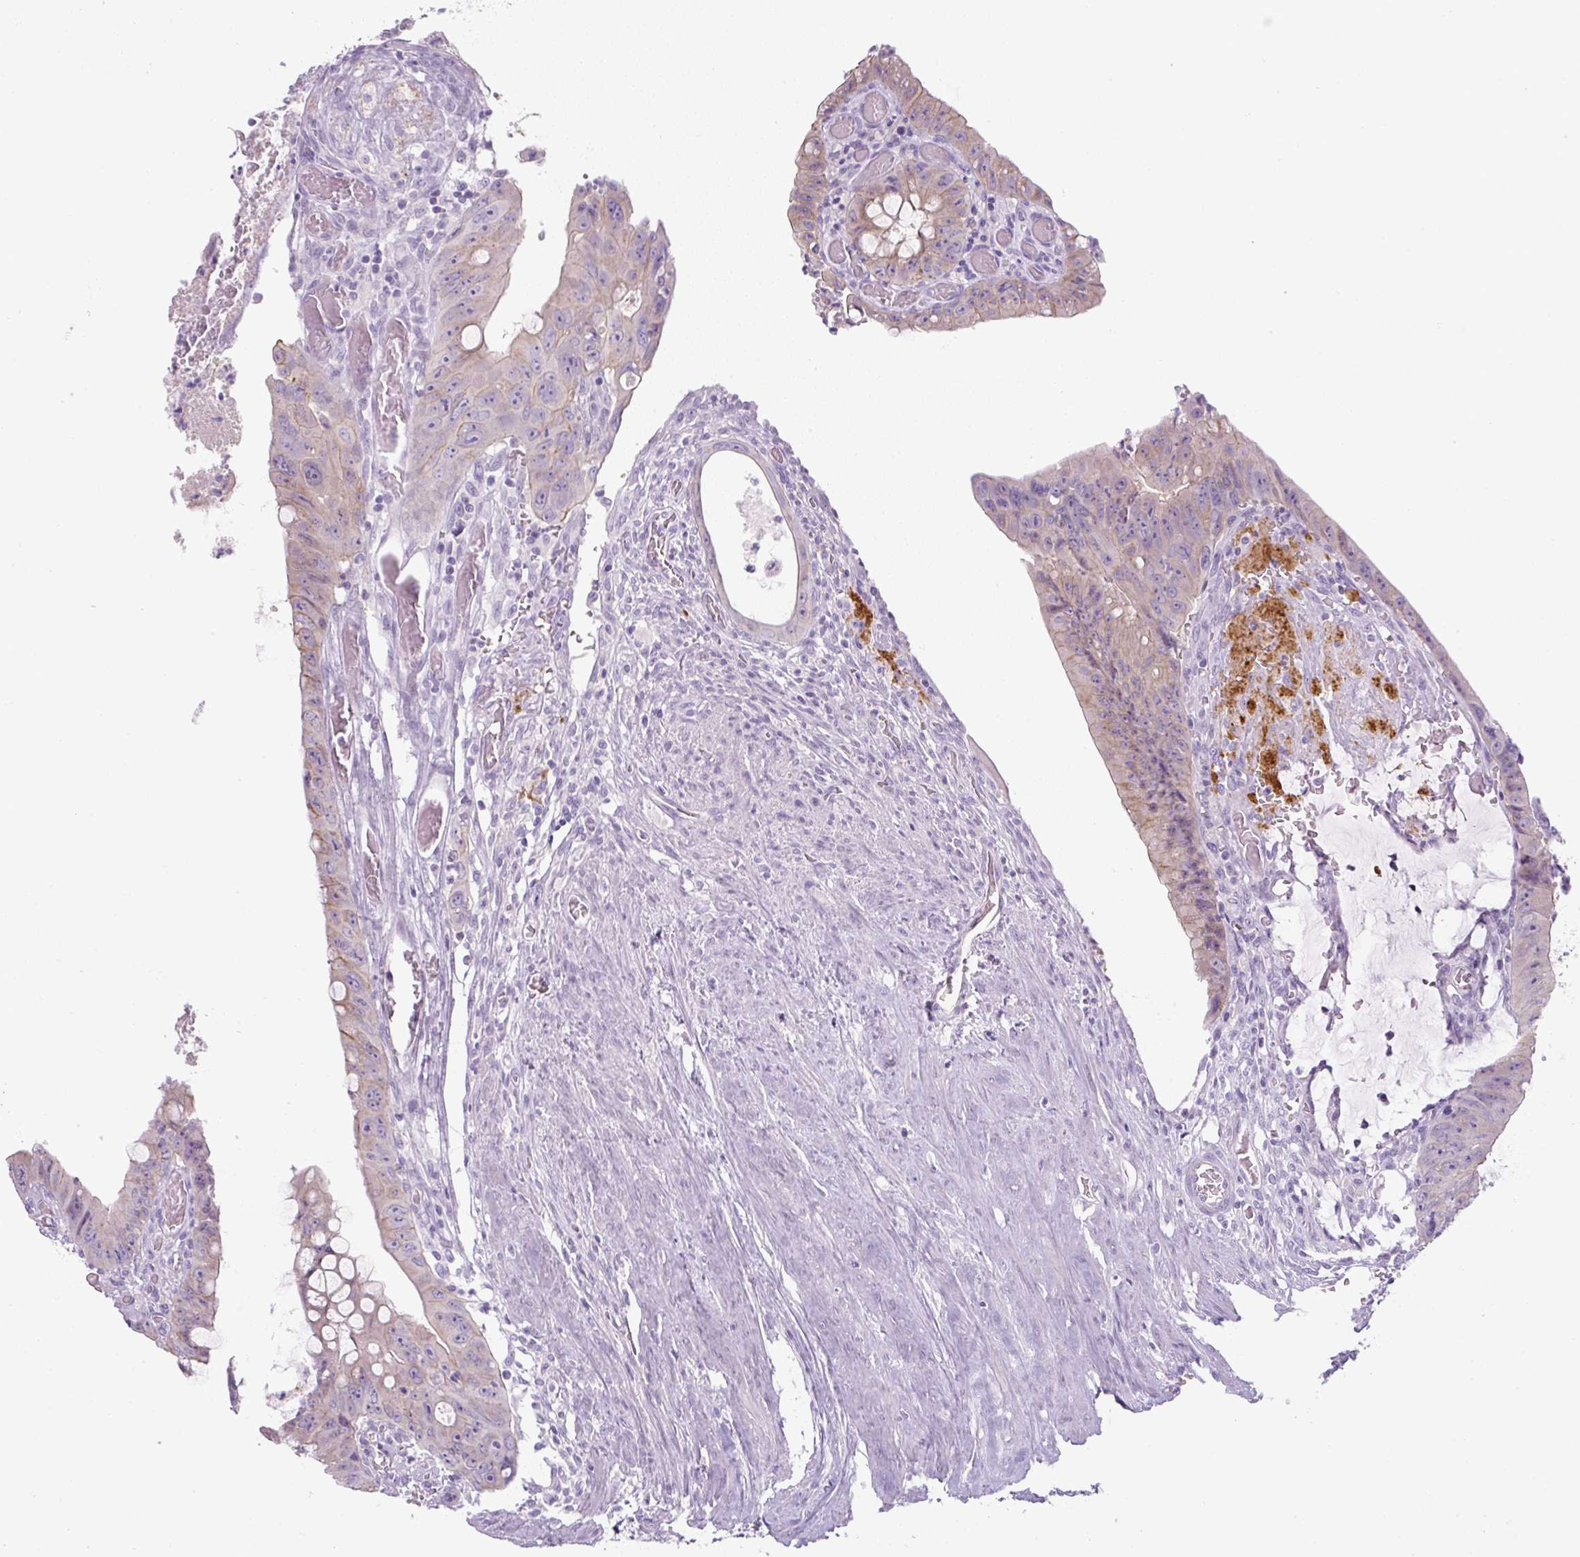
{"staining": {"intensity": "weak", "quantity": "25%-75%", "location": "cytoplasmic/membranous"}, "tissue": "colorectal cancer", "cell_type": "Tumor cells", "image_type": "cancer", "snomed": [{"axis": "morphology", "description": "Adenocarcinoma, NOS"}, {"axis": "topography", "description": "Rectum"}], "caption": "High-magnification brightfield microscopy of colorectal cancer (adenocarcinoma) stained with DAB (brown) and counterstained with hematoxylin (blue). tumor cells exhibit weak cytoplasmic/membranous positivity is identified in about25%-75% of cells. Immunohistochemistry stains the protein in brown and the nuclei are stained blue.", "gene": "ADAMTS19", "patient": {"sex": "male", "age": 78}}